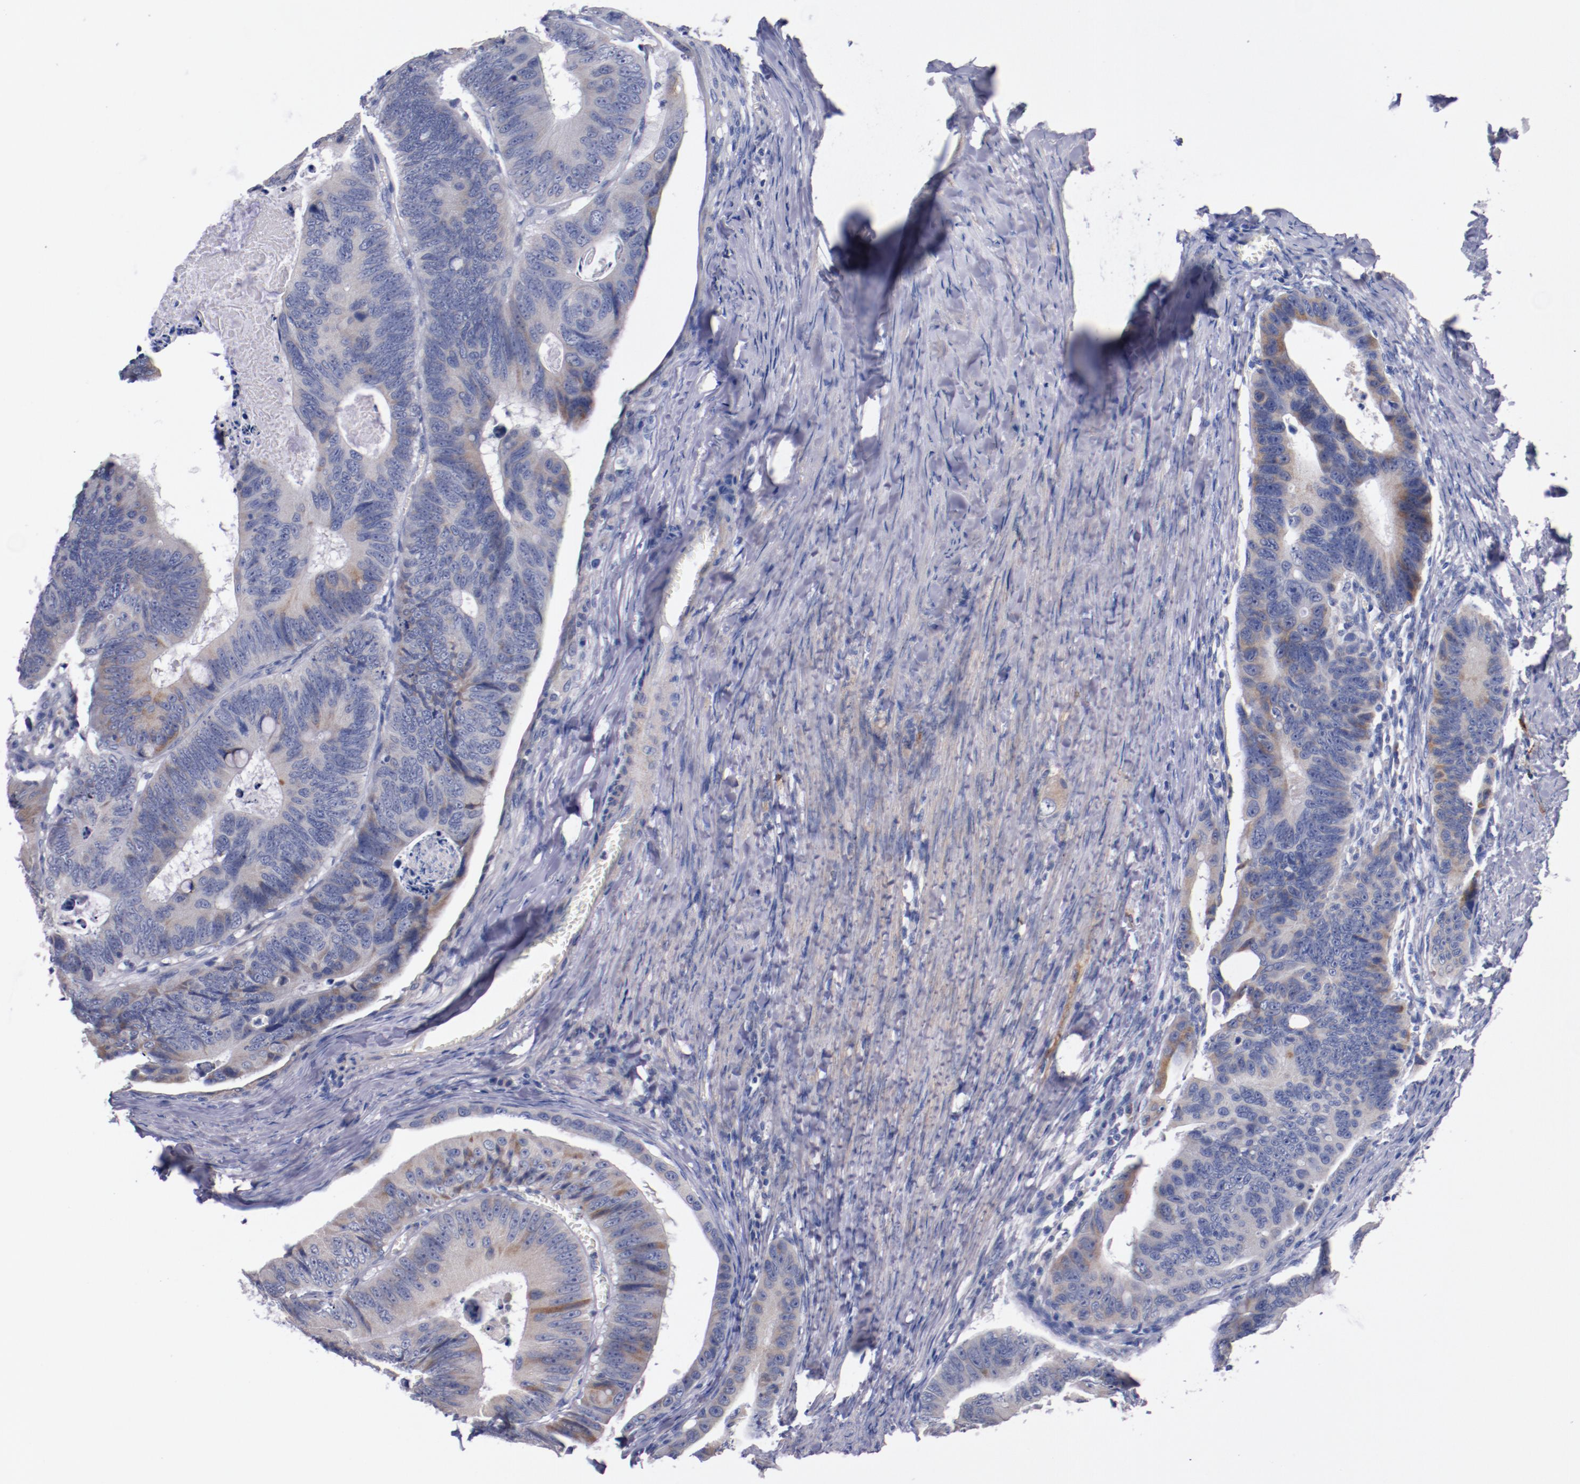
{"staining": {"intensity": "negative", "quantity": "none", "location": "none"}, "tissue": "colorectal cancer", "cell_type": "Tumor cells", "image_type": "cancer", "snomed": [{"axis": "morphology", "description": "Adenocarcinoma, NOS"}, {"axis": "topography", "description": "Colon"}], "caption": "Colorectal cancer (adenocarcinoma) was stained to show a protein in brown. There is no significant staining in tumor cells. (DAB immunohistochemistry (IHC), high magnification).", "gene": "CNTNAP2", "patient": {"sex": "female", "age": 55}}